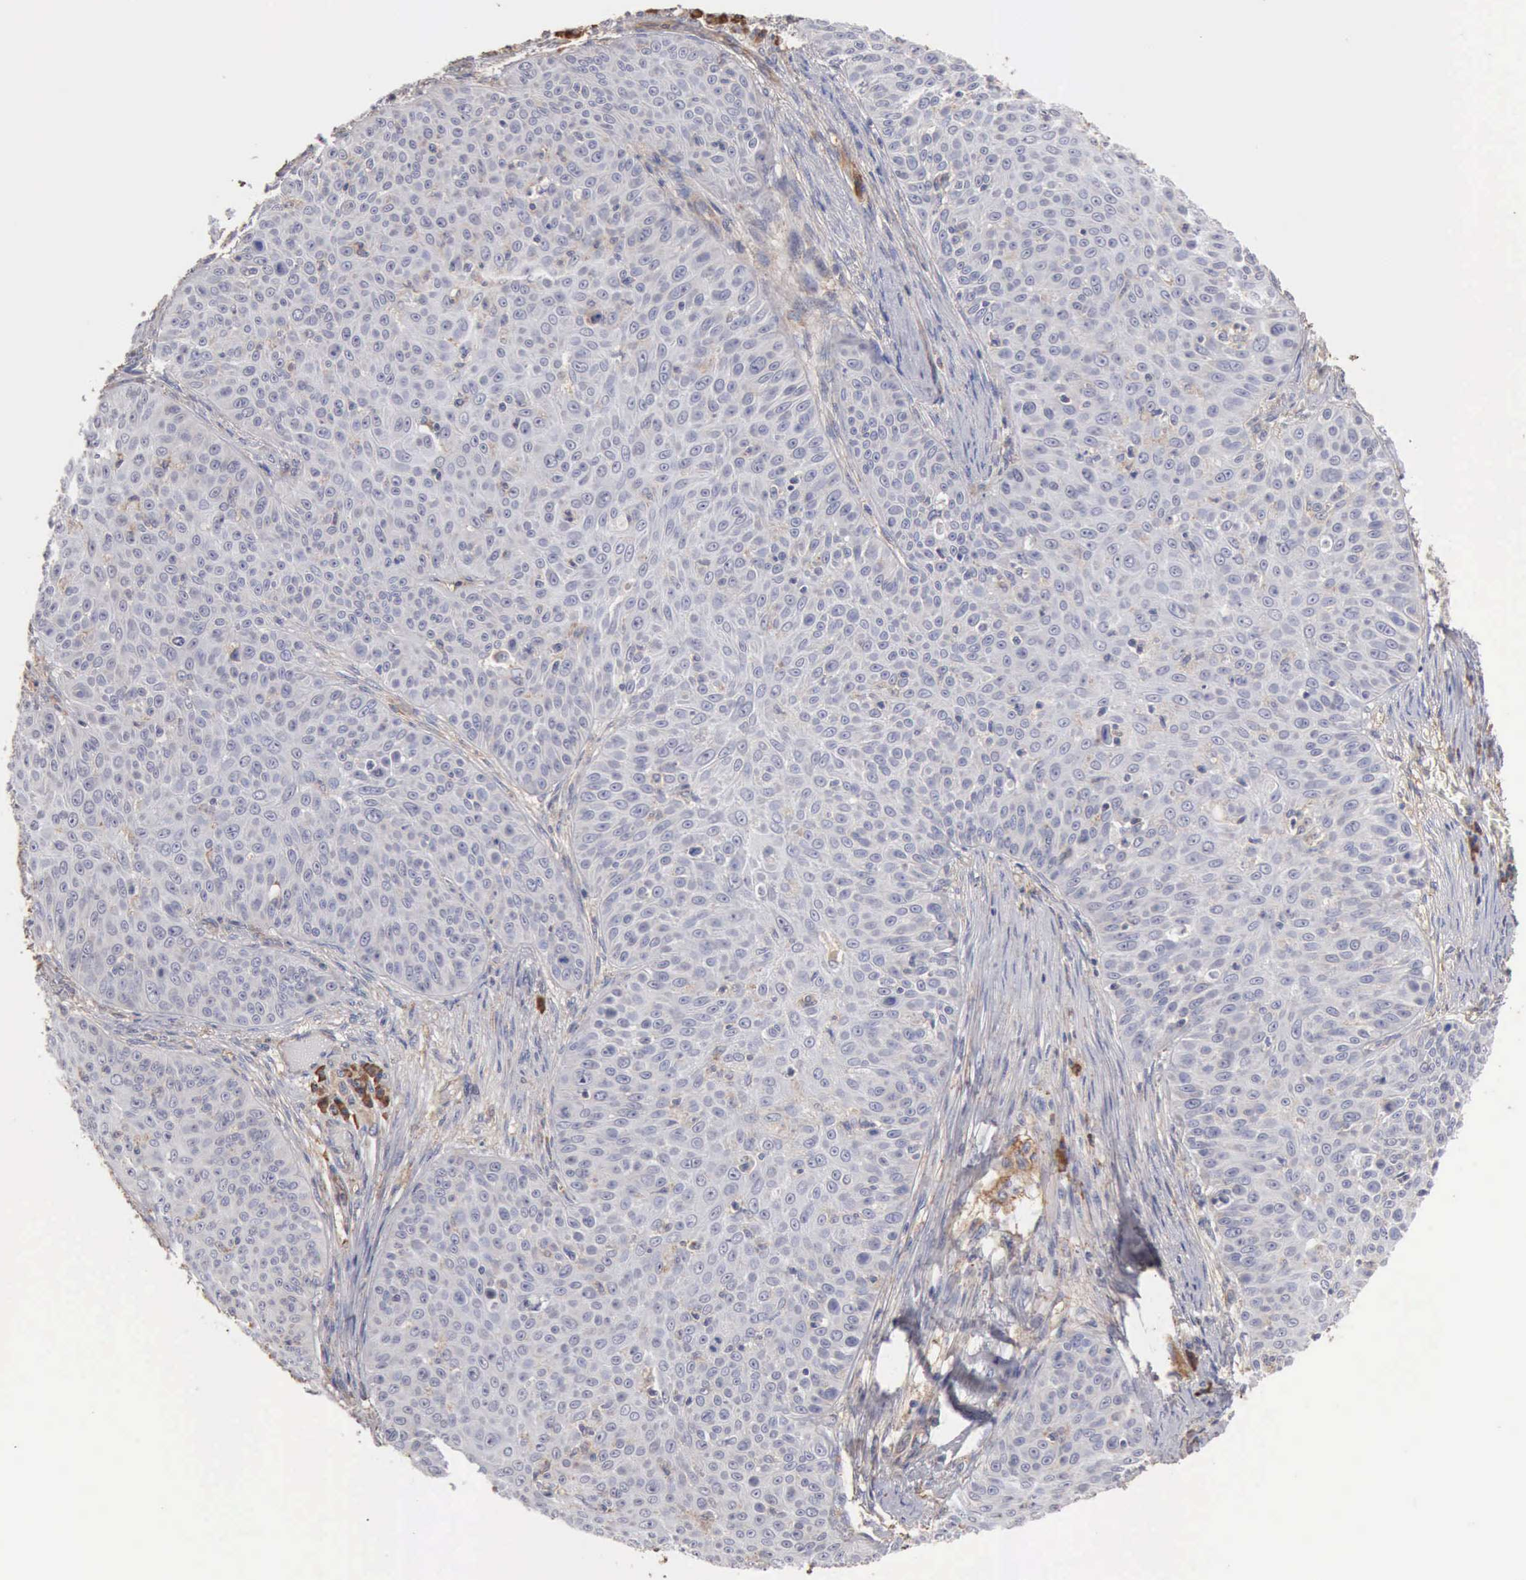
{"staining": {"intensity": "negative", "quantity": "none", "location": "none"}, "tissue": "skin cancer", "cell_type": "Tumor cells", "image_type": "cancer", "snomed": [{"axis": "morphology", "description": "Squamous cell carcinoma, NOS"}, {"axis": "topography", "description": "Skin"}], "caption": "Photomicrograph shows no significant protein positivity in tumor cells of skin cancer (squamous cell carcinoma).", "gene": "GPR101", "patient": {"sex": "male", "age": 82}}